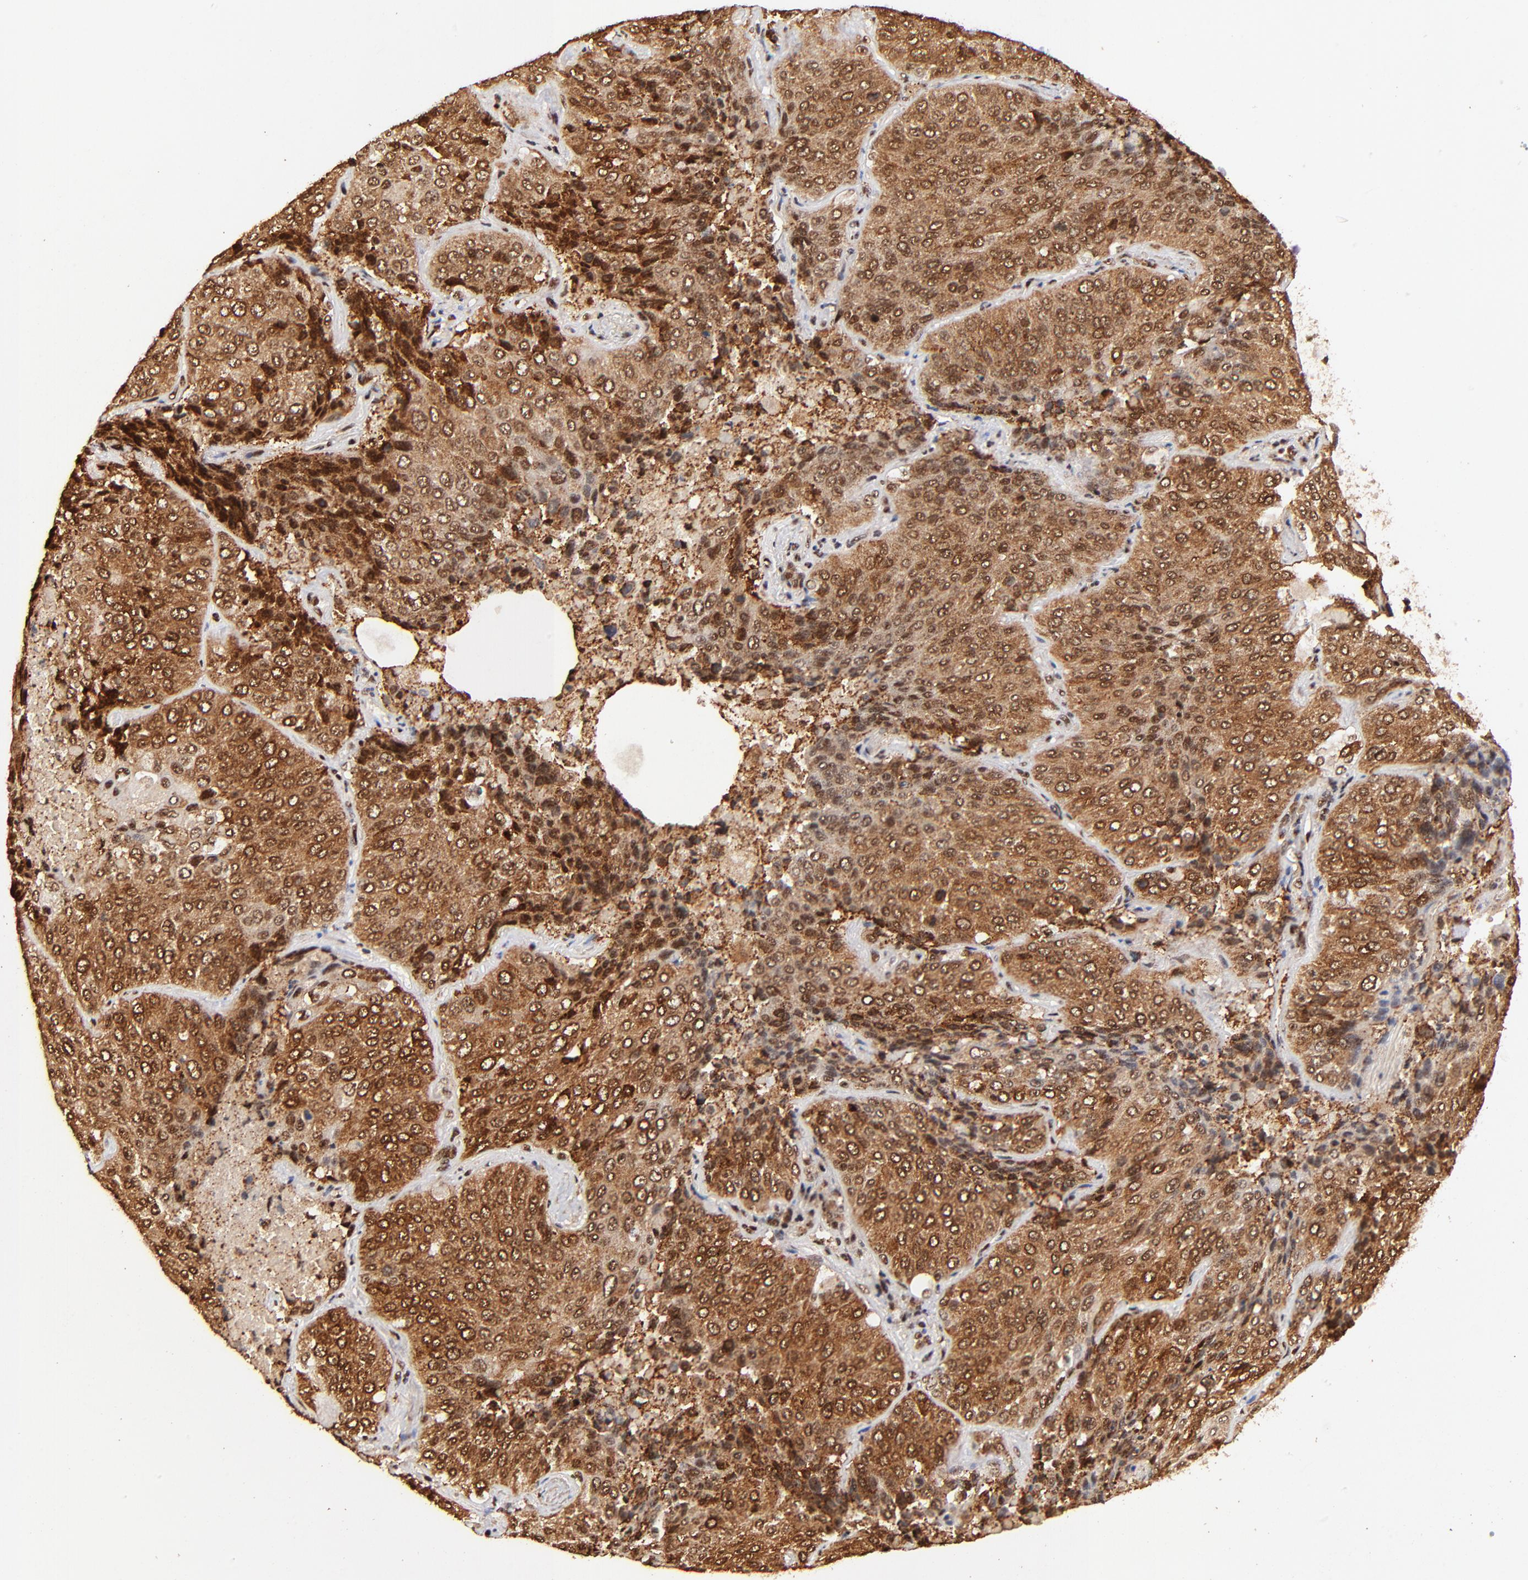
{"staining": {"intensity": "strong", "quantity": ">75%", "location": "cytoplasmic/membranous,nuclear"}, "tissue": "lung cancer", "cell_type": "Tumor cells", "image_type": "cancer", "snomed": [{"axis": "morphology", "description": "Squamous cell carcinoma, NOS"}, {"axis": "topography", "description": "Lung"}], "caption": "Squamous cell carcinoma (lung) stained for a protein (brown) displays strong cytoplasmic/membranous and nuclear positive positivity in about >75% of tumor cells.", "gene": "MED12", "patient": {"sex": "male", "age": 54}}